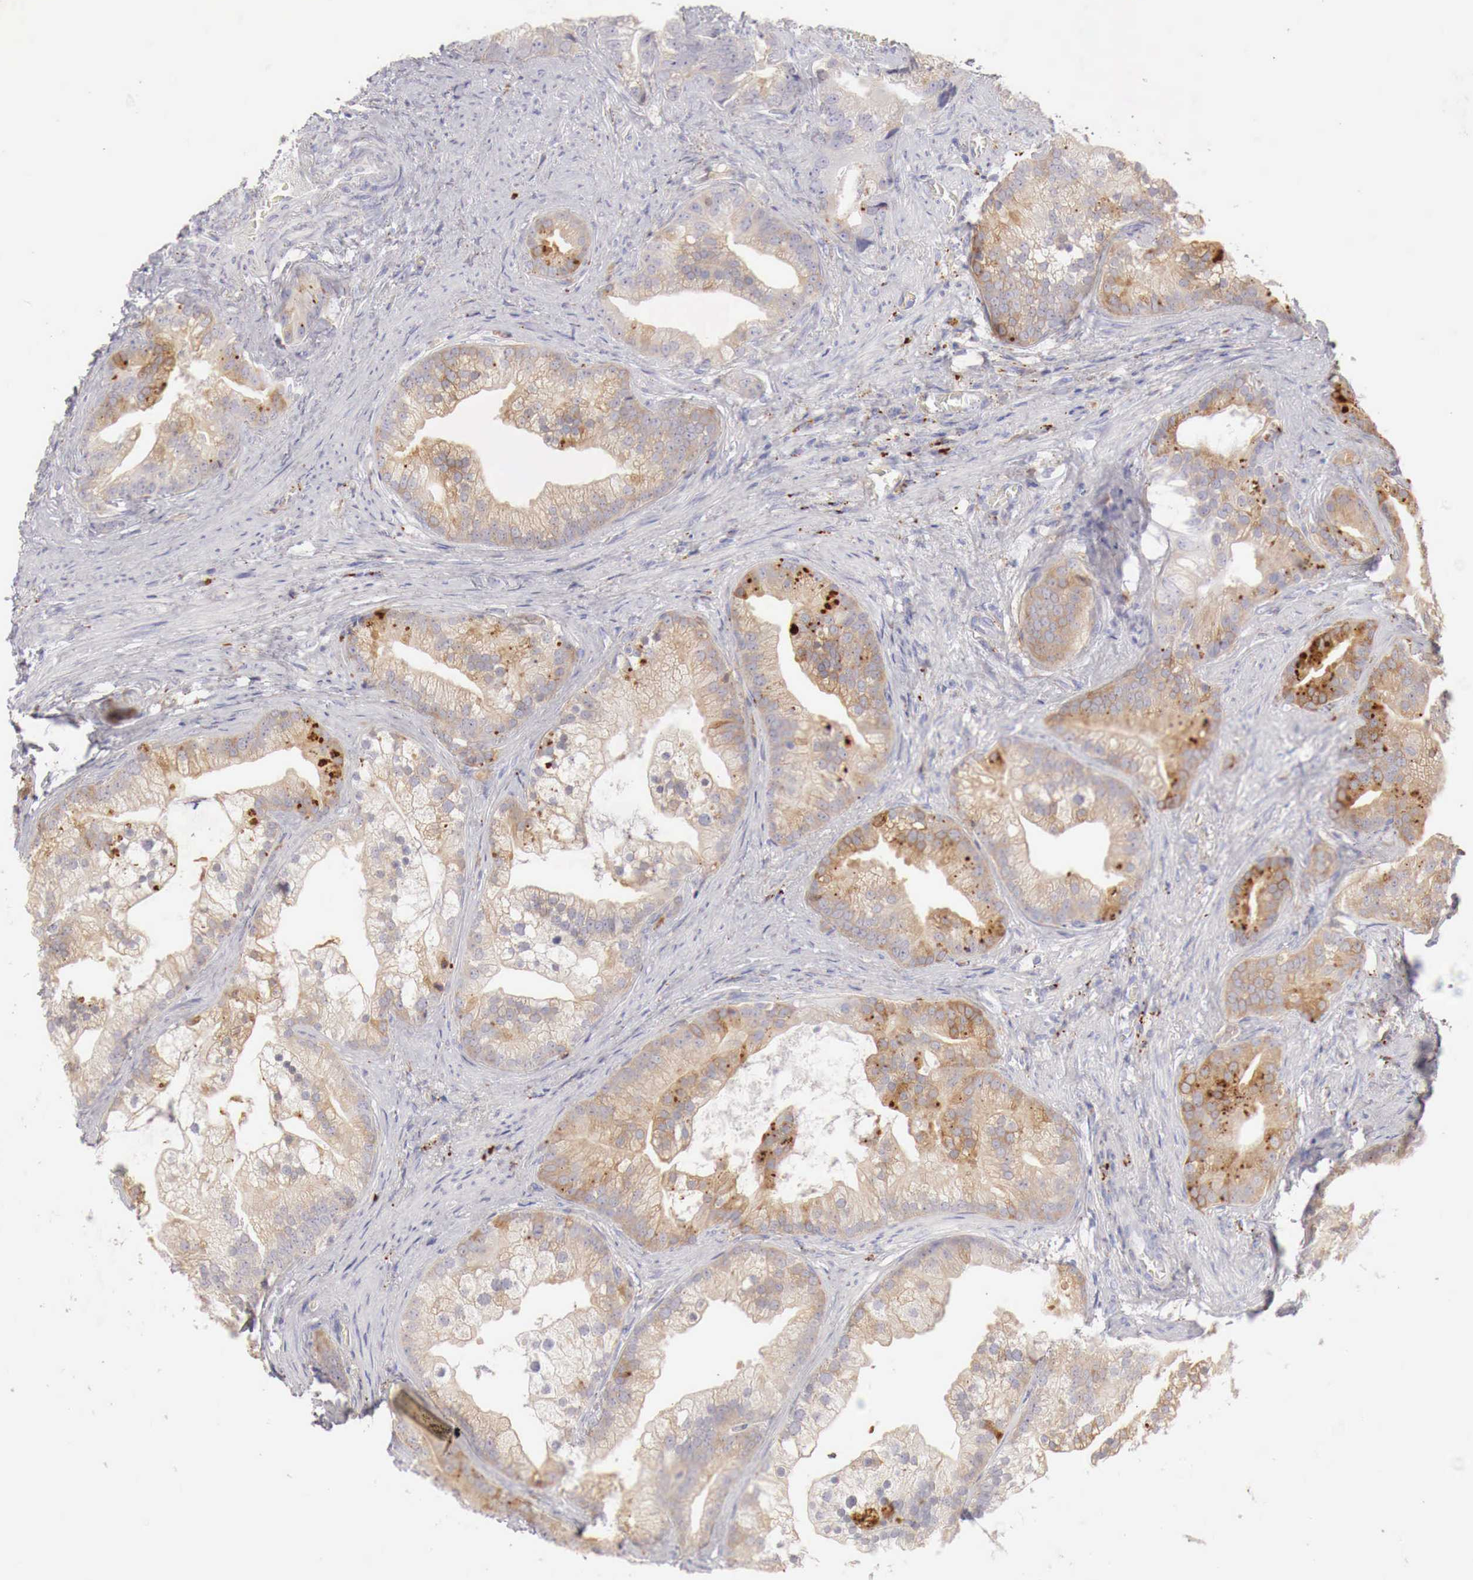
{"staining": {"intensity": "moderate", "quantity": ">75%", "location": "cytoplasmic/membranous"}, "tissue": "prostate cancer", "cell_type": "Tumor cells", "image_type": "cancer", "snomed": [{"axis": "morphology", "description": "Adenocarcinoma, Low grade"}, {"axis": "topography", "description": "Prostate"}], "caption": "Human adenocarcinoma (low-grade) (prostate) stained for a protein (brown) exhibits moderate cytoplasmic/membranous positive staining in about >75% of tumor cells.", "gene": "GLA", "patient": {"sex": "male", "age": 71}}